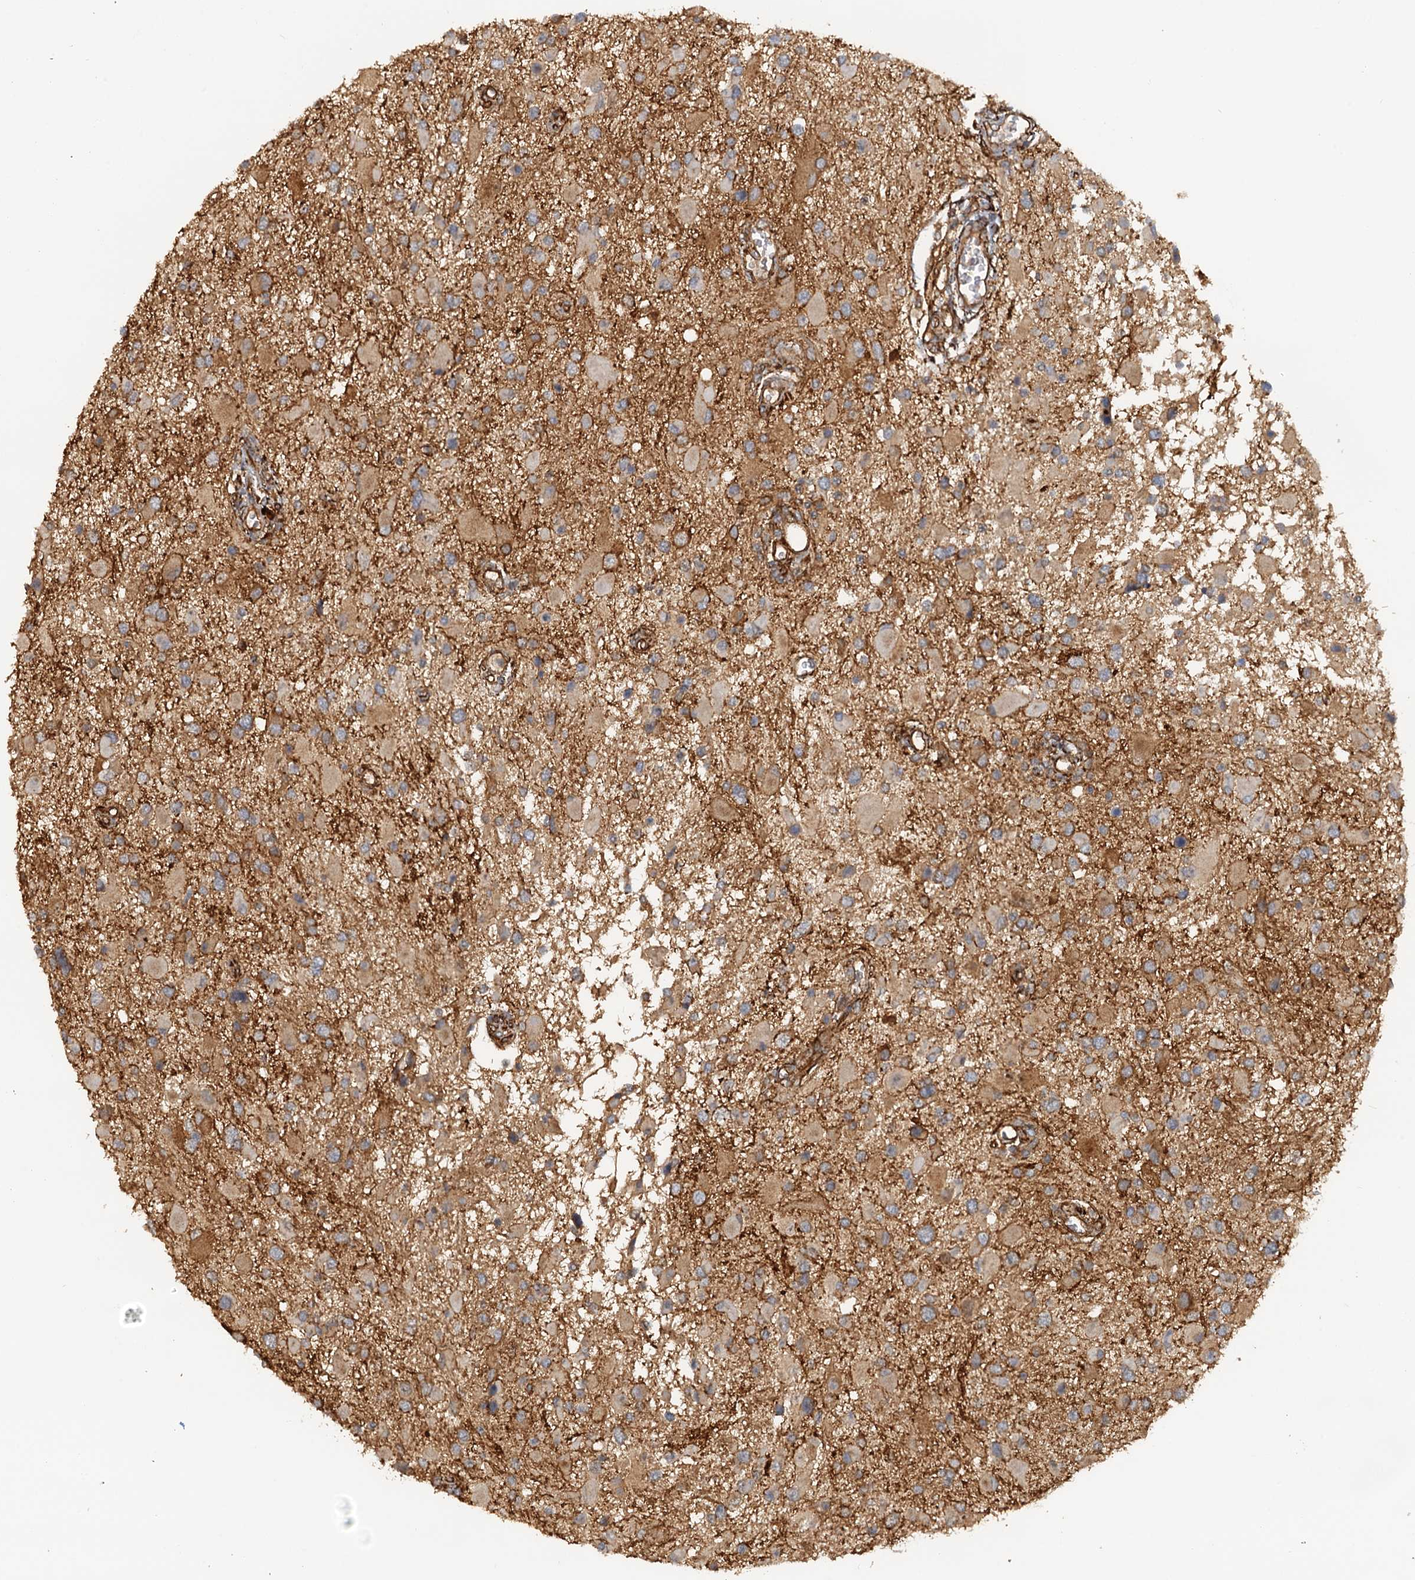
{"staining": {"intensity": "moderate", "quantity": "25%-75%", "location": "cytoplasmic/membranous"}, "tissue": "glioma", "cell_type": "Tumor cells", "image_type": "cancer", "snomed": [{"axis": "morphology", "description": "Glioma, malignant, High grade"}, {"axis": "topography", "description": "Brain"}], "caption": "About 25%-75% of tumor cells in human glioma show moderate cytoplasmic/membranous protein staining as visualized by brown immunohistochemical staining.", "gene": "NIPAL3", "patient": {"sex": "male", "age": 53}}